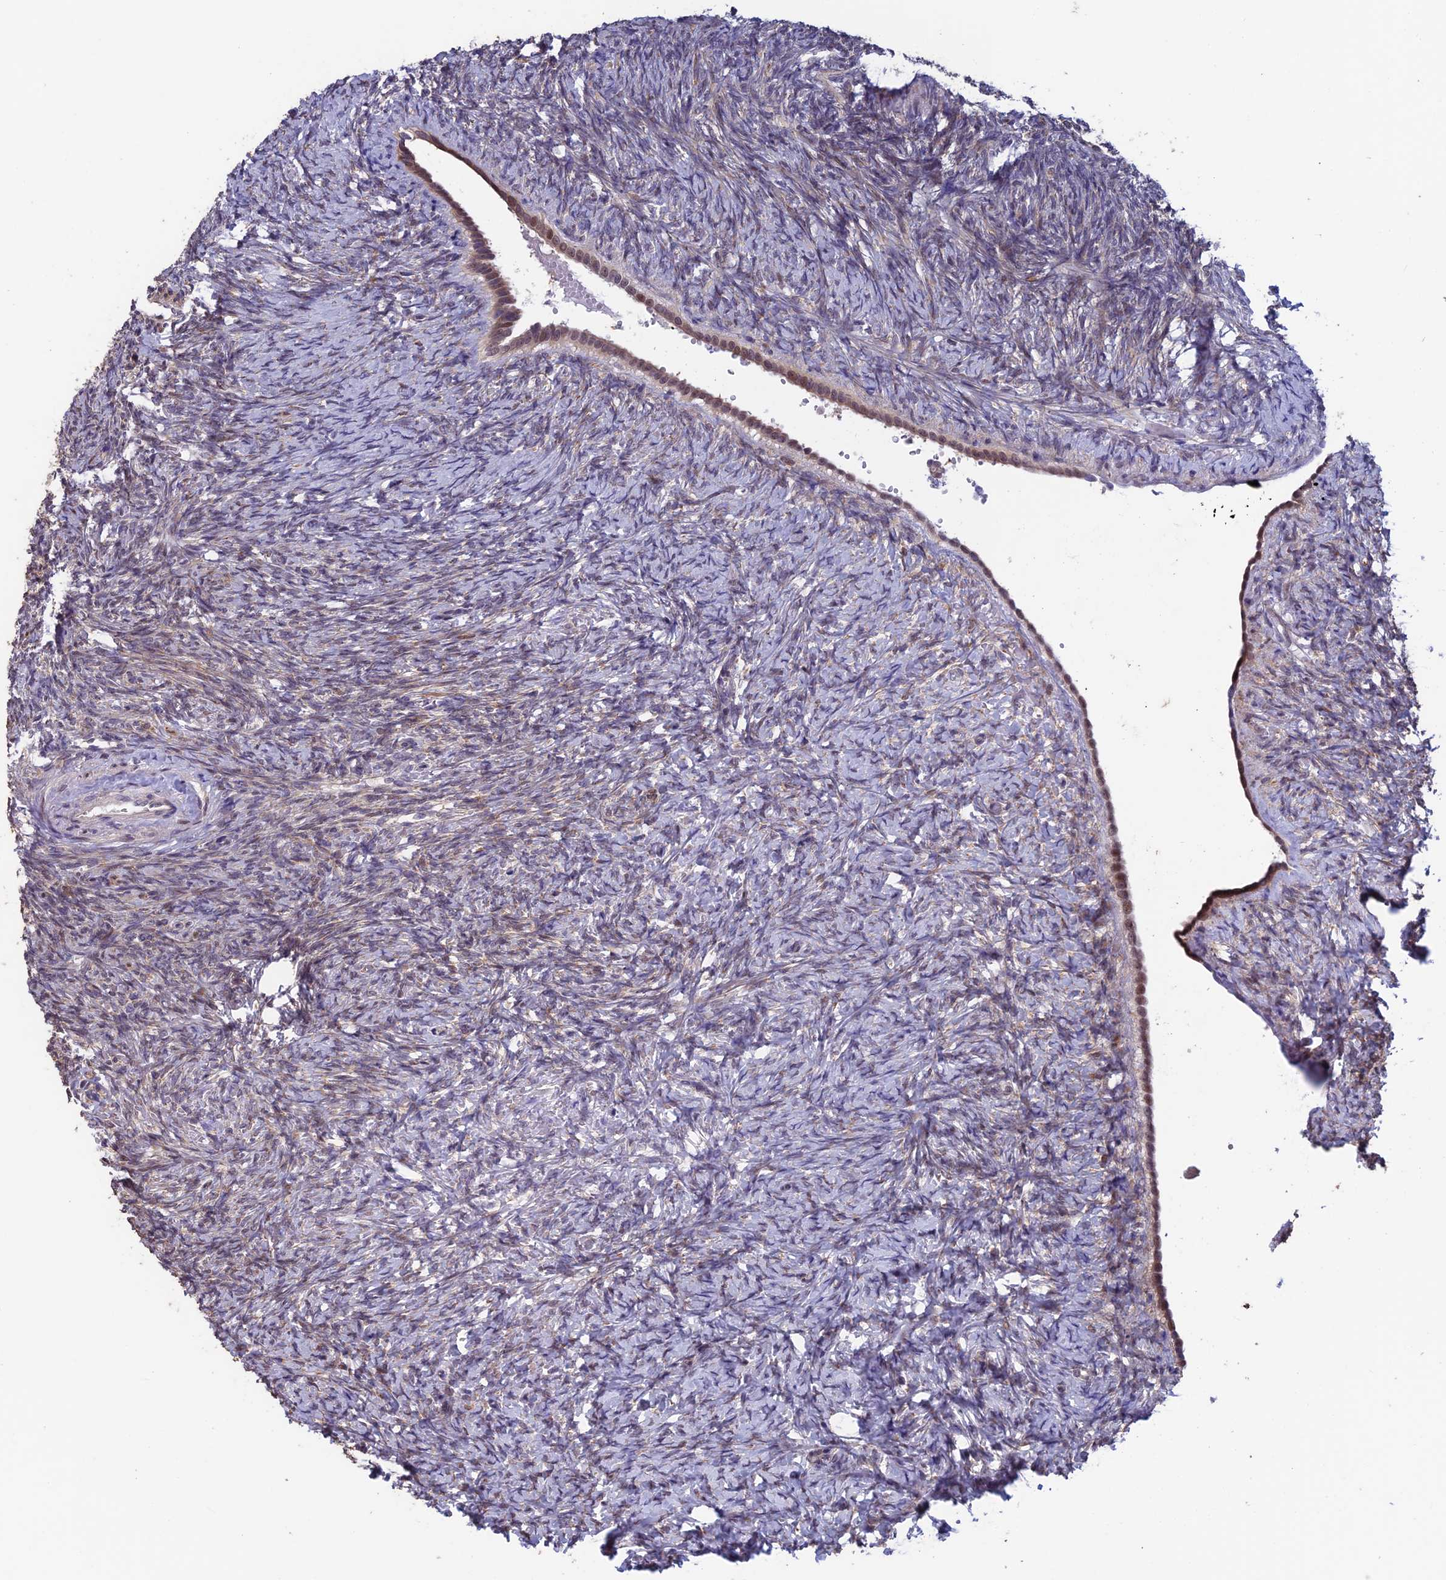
{"staining": {"intensity": "negative", "quantity": "none", "location": "none"}, "tissue": "ovary", "cell_type": "Ovarian stroma cells", "image_type": "normal", "snomed": [{"axis": "morphology", "description": "Normal tissue, NOS"}, {"axis": "topography", "description": "Ovary"}], "caption": "The micrograph demonstrates no significant positivity in ovarian stroma cells of ovary.", "gene": "MAST2", "patient": {"sex": "female", "age": 41}}